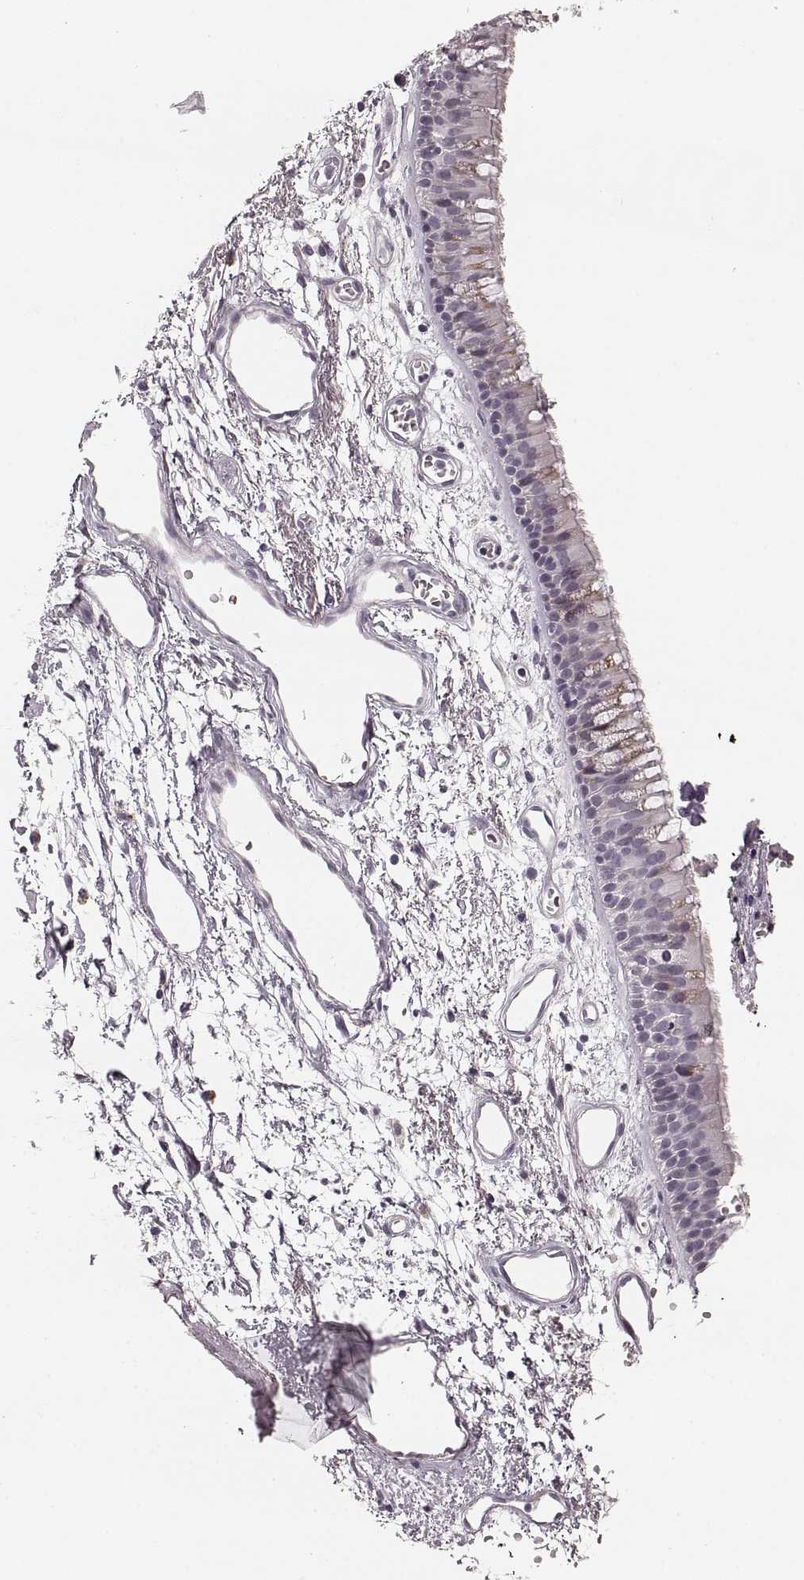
{"staining": {"intensity": "negative", "quantity": "none", "location": "none"}, "tissue": "bronchus", "cell_type": "Respiratory epithelial cells", "image_type": "normal", "snomed": [{"axis": "morphology", "description": "Normal tissue, NOS"}, {"axis": "morphology", "description": "Squamous cell carcinoma, NOS"}, {"axis": "topography", "description": "Cartilage tissue"}, {"axis": "topography", "description": "Bronchus"}, {"axis": "topography", "description": "Lung"}], "caption": "Human bronchus stained for a protein using IHC shows no expression in respiratory epithelial cells.", "gene": "FAM234B", "patient": {"sex": "male", "age": 66}}